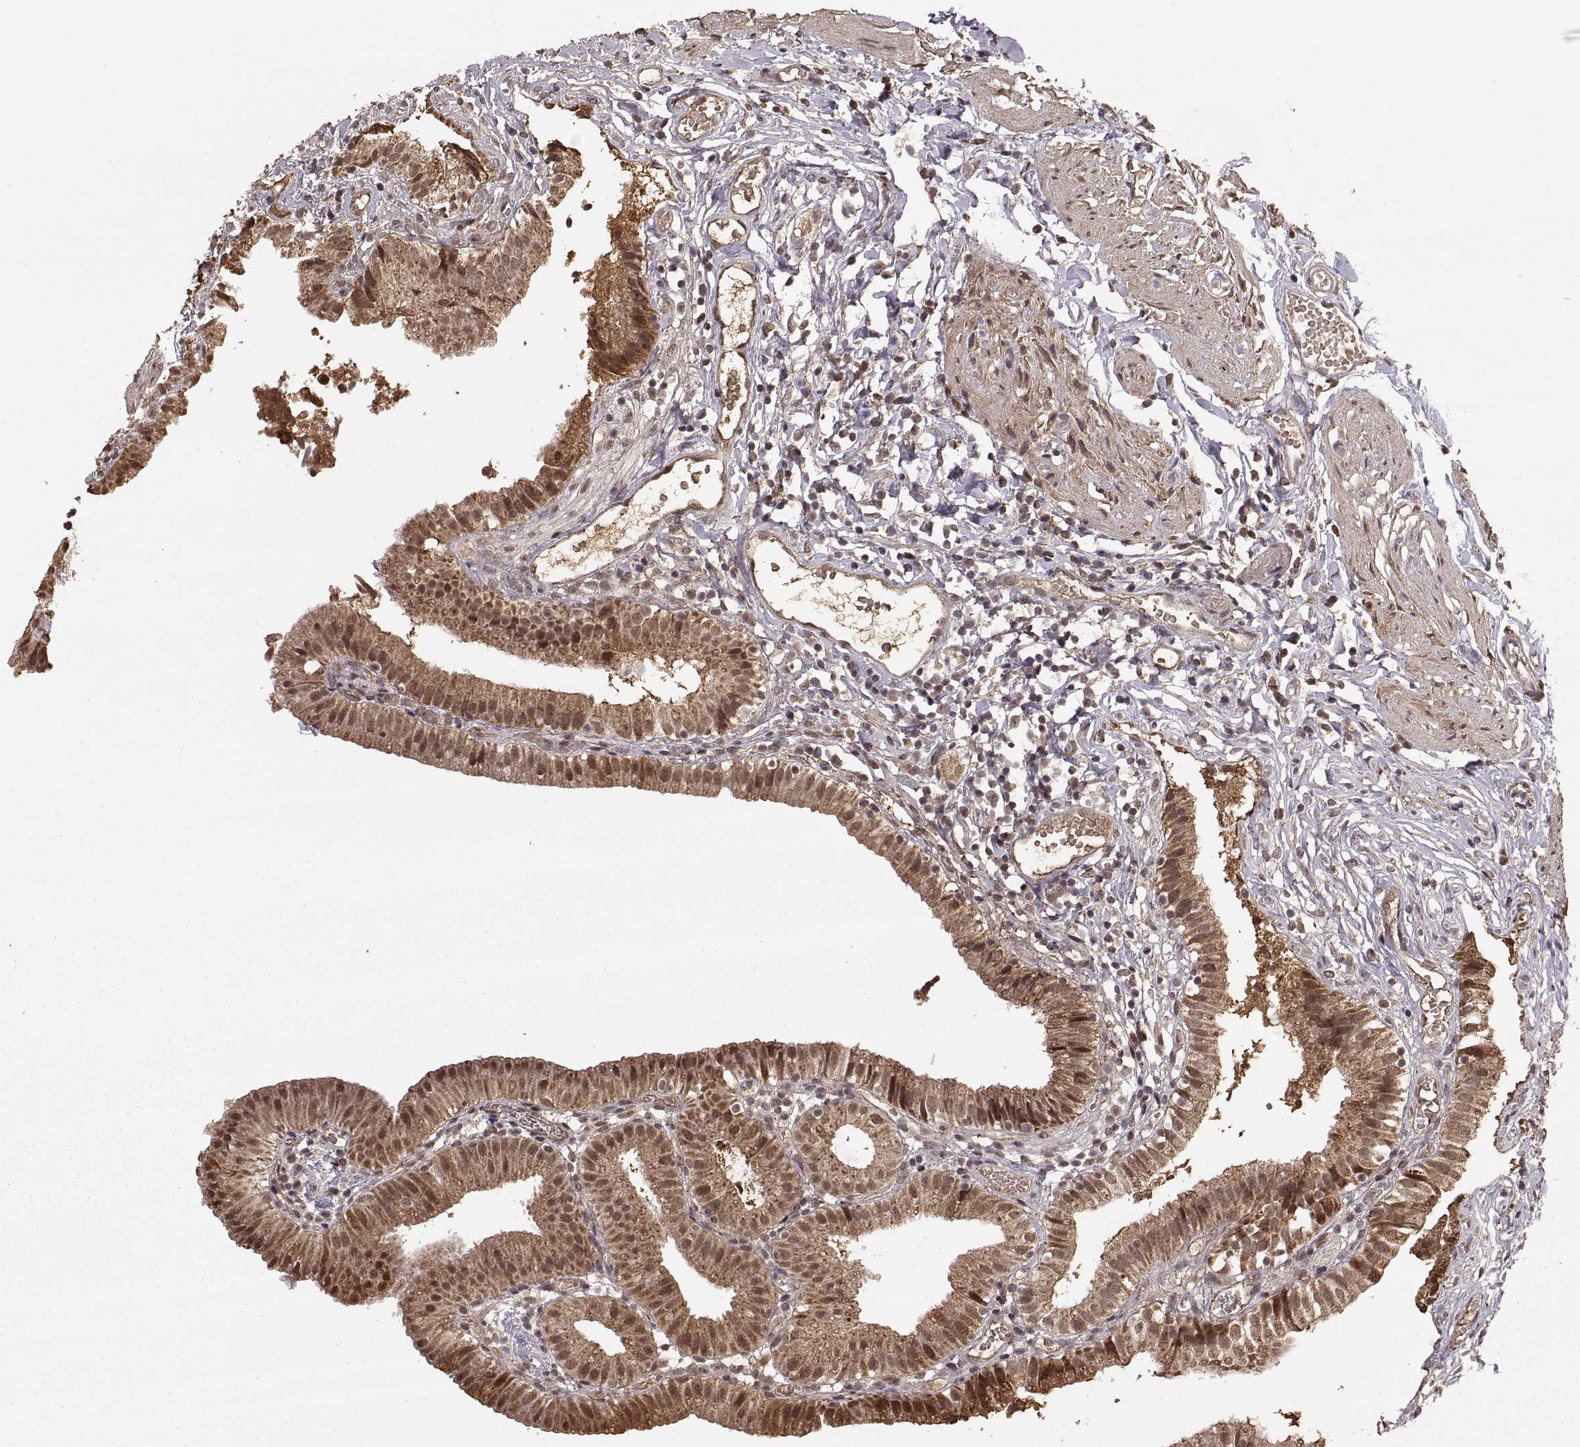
{"staining": {"intensity": "moderate", "quantity": ">75%", "location": "cytoplasmic/membranous,nuclear"}, "tissue": "gallbladder", "cell_type": "Glandular cells", "image_type": "normal", "snomed": [{"axis": "morphology", "description": "Normal tissue, NOS"}, {"axis": "topography", "description": "Gallbladder"}], "caption": "Human gallbladder stained for a protein (brown) displays moderate cytoplasmic/membranous,nuclear positive positivity in approximately >75% of glandular cells.", "gene": "RFT1", "patient": {"sex": "female", "age": 47}}